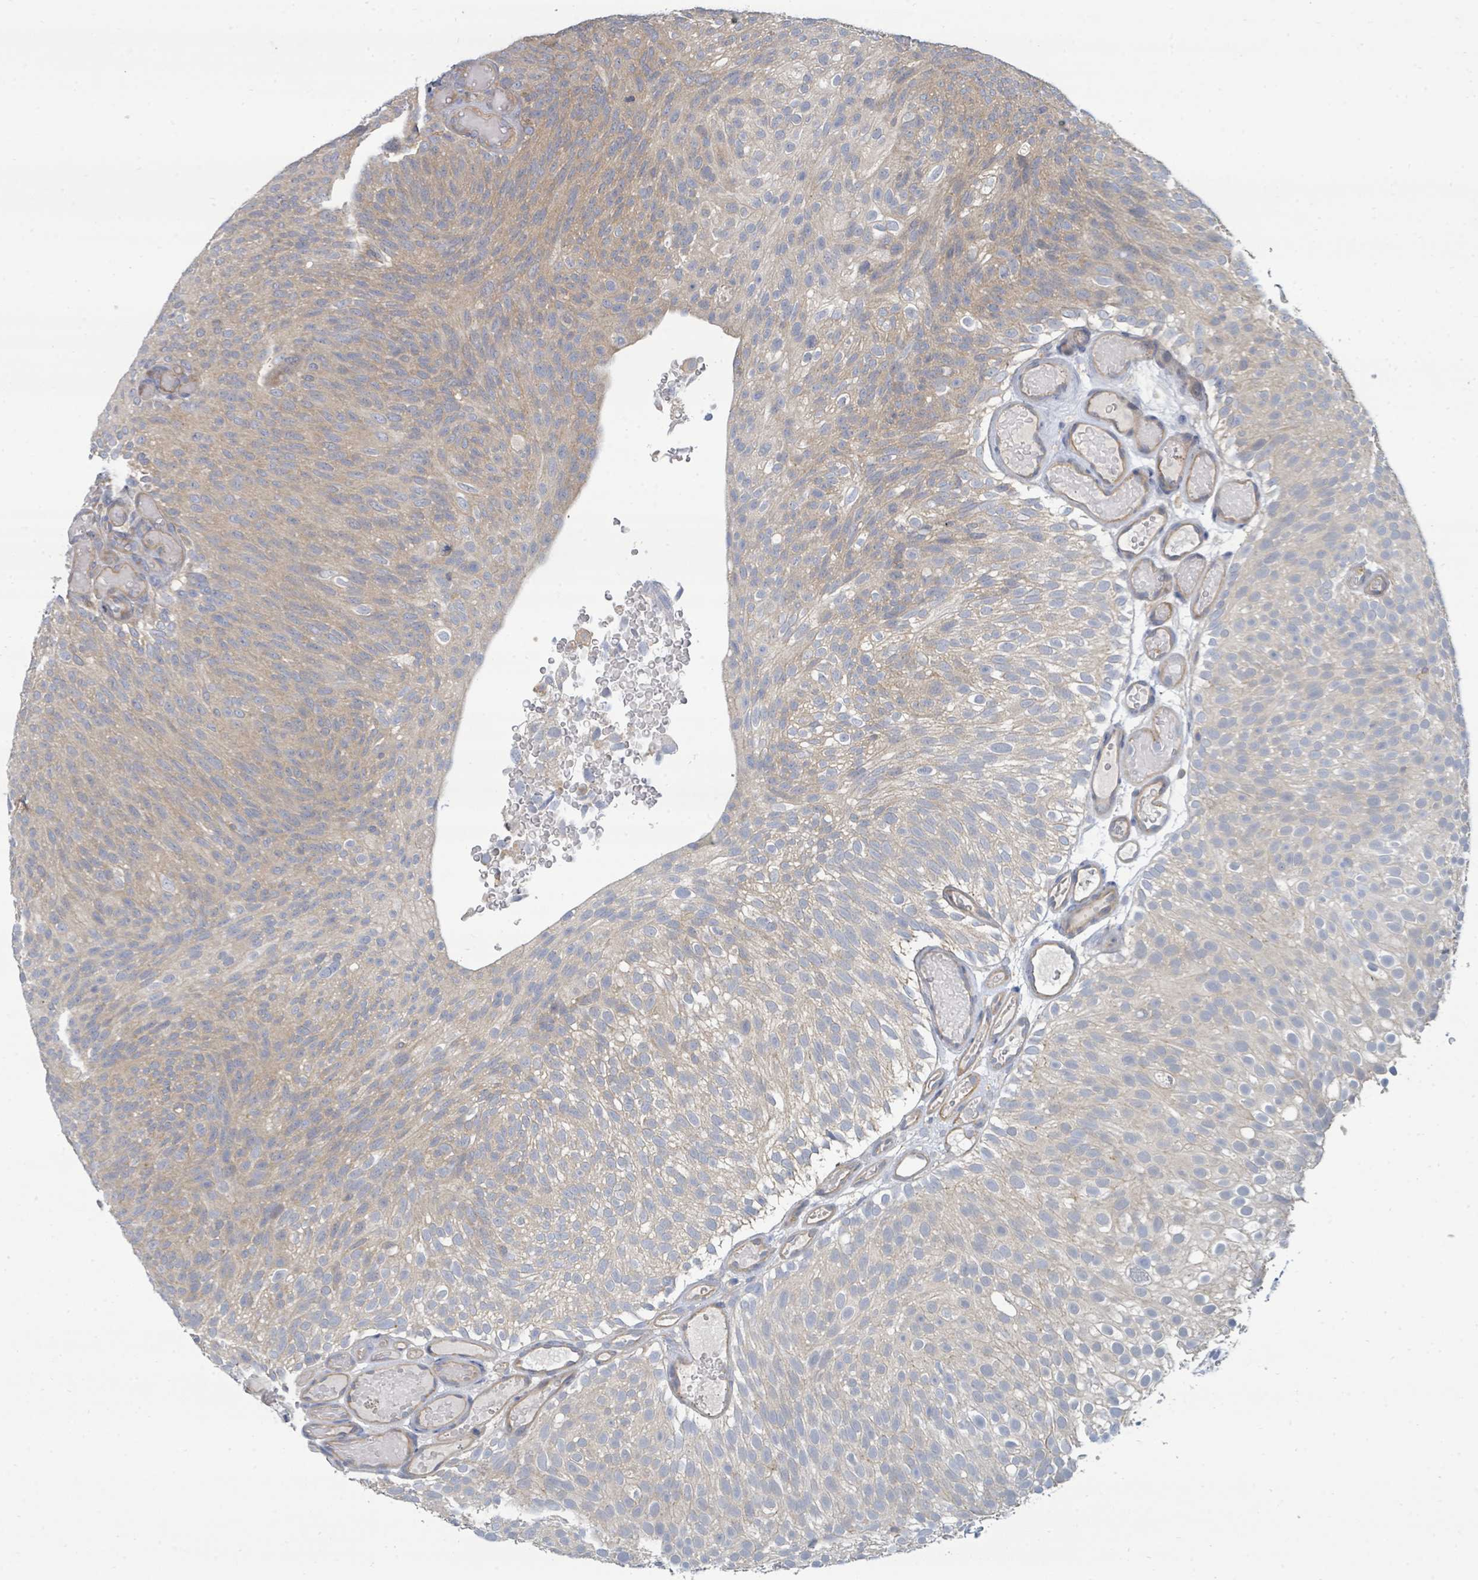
{"staining": {"intensity": "weak", "quantity": "25%-75%", "location": "cytoplasmic/membranous"}, "tissue": "urothelial cancer", "cell_type": "Tumor cells", "image_type": "cancer", "snomed": [{"axis": "morphology", "description": "Urothelial carcinoma, Low grade"}, {"axis": "topography", "description": "Urinary bladder"}], "caption": "Immunohistochemistry image of low-grade urothelial carcinoma stained for a protein (brown), which shows low levels of weak cytoplasmic/membranous positivity in about 25%-75% of tumor cells.", "gene": "BOLA2B", "patient": {"sex": "male", "age": 78}}